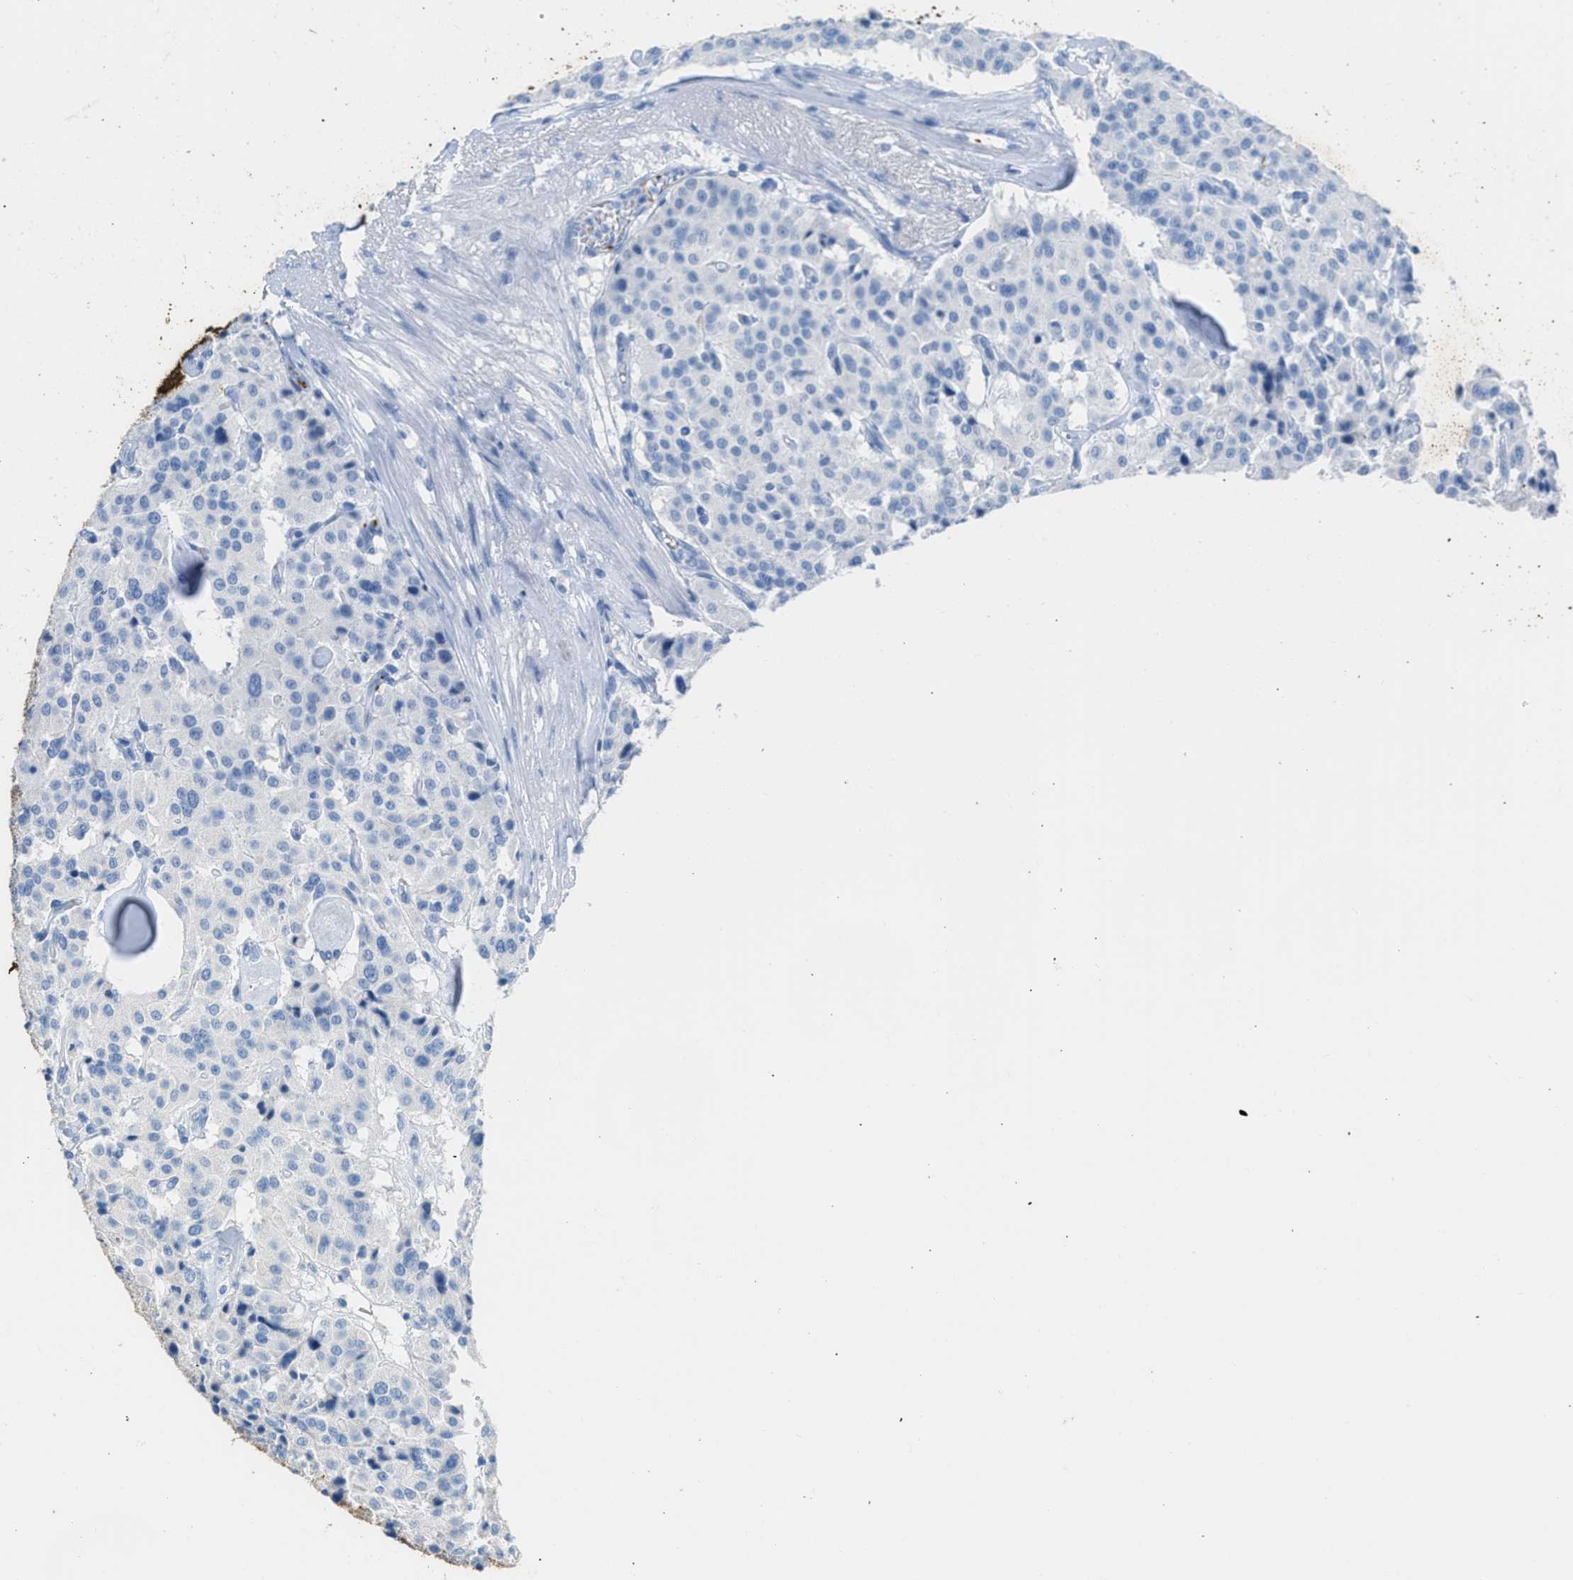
{"staining": {"intensity": "negative", "quantity": "none", "location": "none"}, "tissue": "carcinoid", "cell_type": "Tumor cells", "image_type": "cancer", "snomed": [{"axis": "morphology", "description": "Carcinoid, malignant, NOS"}, {"axis": "topography", "description": "Lung"}], "caption": "DAB (3,3'-diaminobenzidine) immunohistochemical staining of carcinoid (malignant) displays no significant expression in tumor cells. The staining is performed using DAB (3,3'-diaminobenzidine) brown chromogen with nuclei counter-stained in using hematoxylin.", "gene": "FAIM2", "patient": {"sex": "male", "age": 30}}